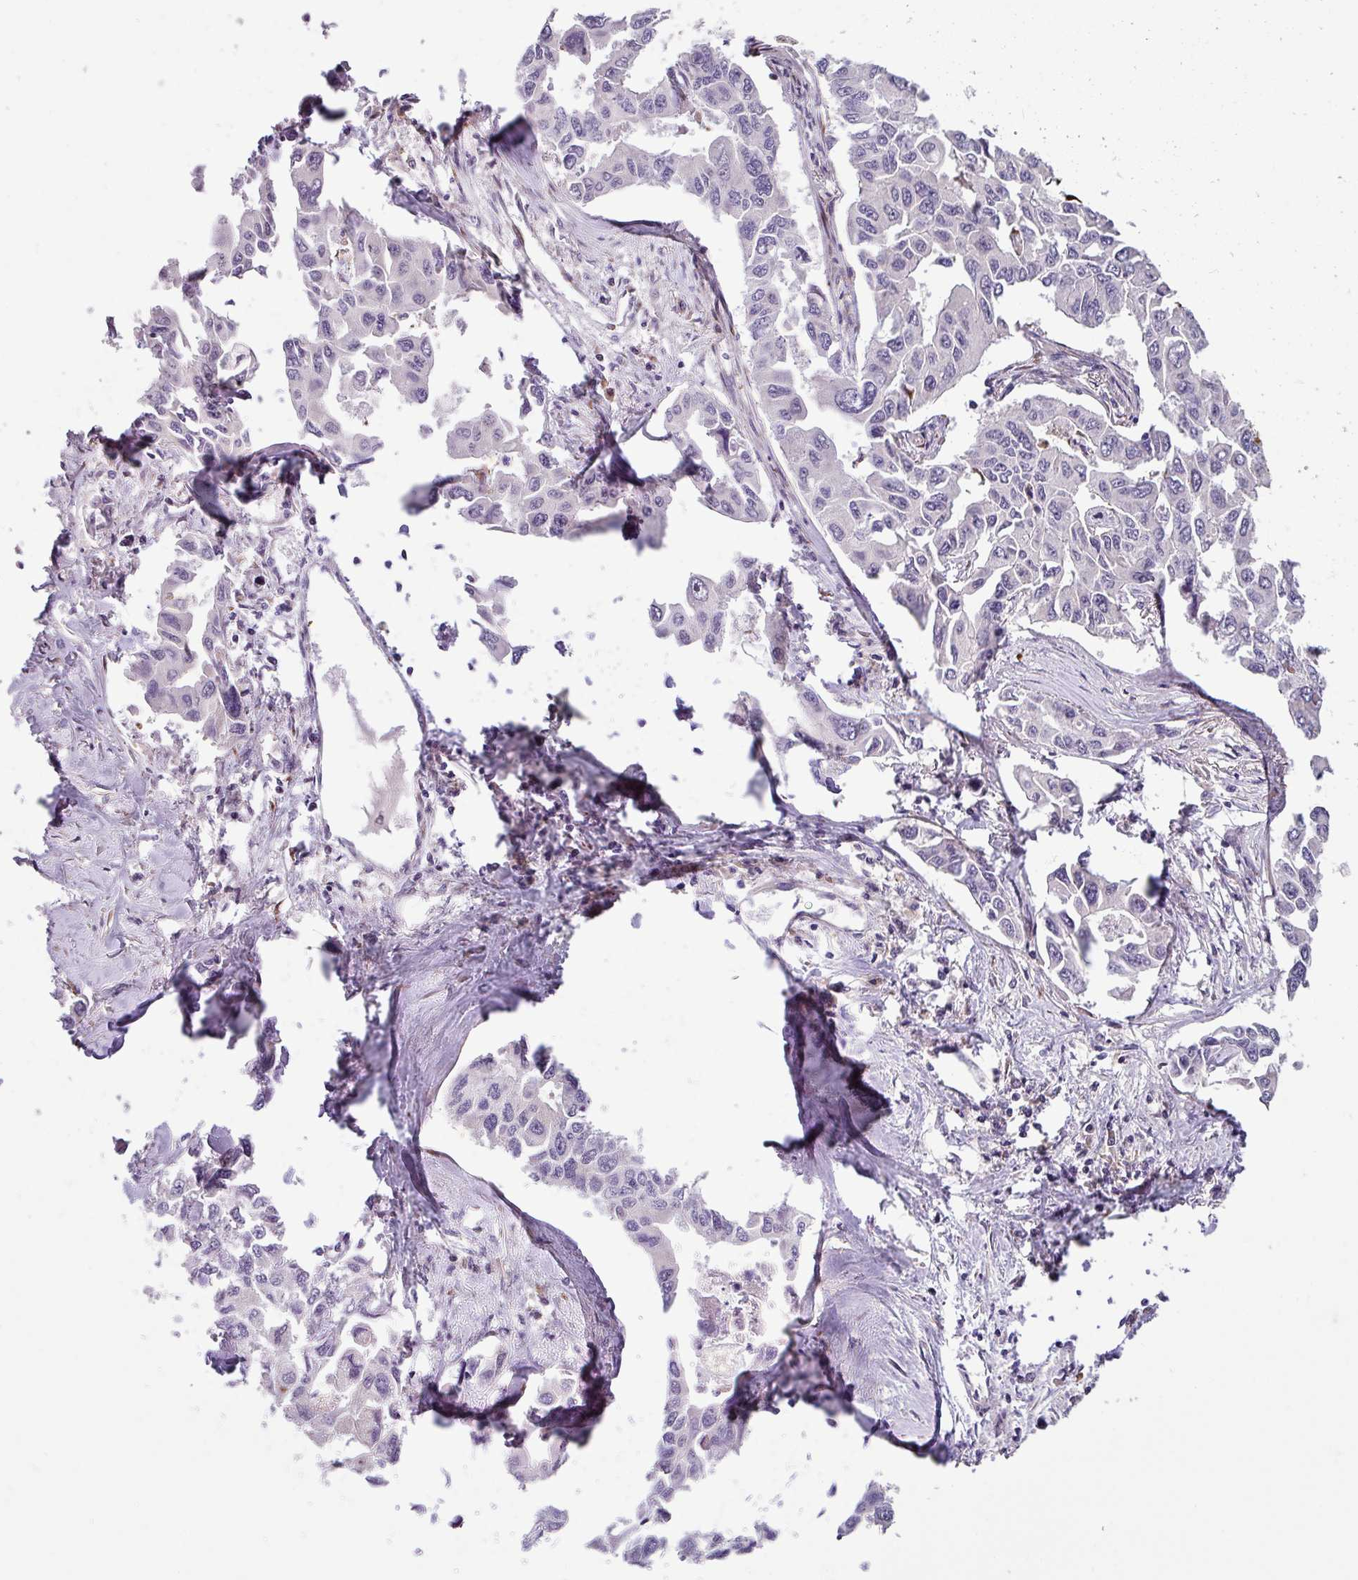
{"staining": {"intensity": "negative", "quantity": "none", "location": "none"}, "tissue": "lung cancer", "cell_type": "Tumor cells", "image_type": "cancer", "snomed": [{"axis": "morphology", "description": "Adenocarcinoma, NOS"}, {"axis": "topography", "description": "Lung"}], "caption": "A high-resolution micrograph shows immunohistochemistry (IHC) staining of lung adenocarcinoma, which displays no significant staining in tumor cells.", "gene": "KLHL3", "patient": {"sex": "male", "age": 64}}